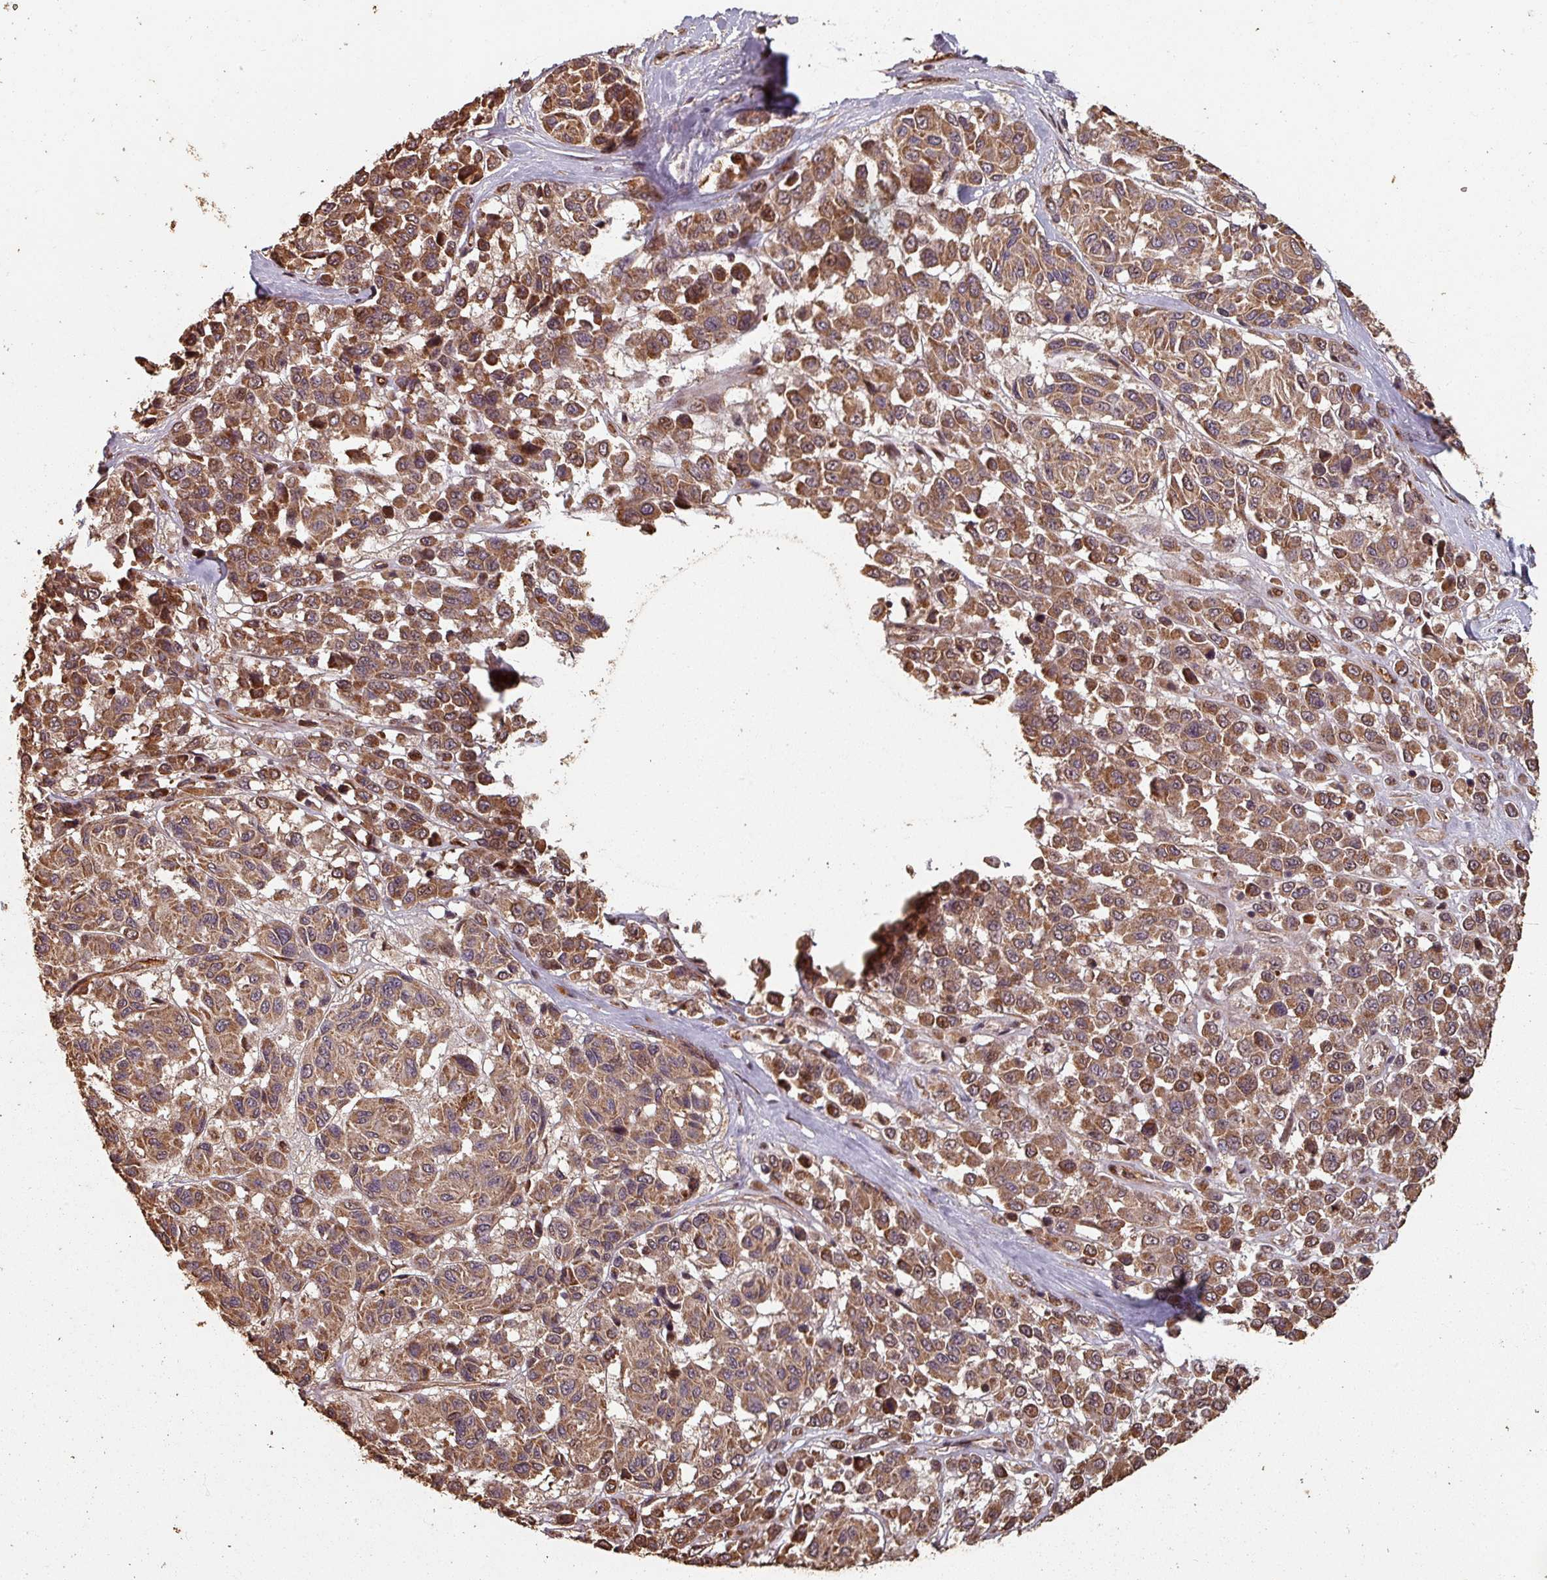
{"staining": {"intensity": "moderate", "quantity": ">75%", "location": "cytoplasmic/membranous,nuclear"}, "tissue": "melanoma", "cell_type": "Tumor cells", "image_type": "cancer", "snomed": [{"axis": "morphology", "description": "Malignant melanoma, NOS"}, {"axis": "topography", "description": "Skin"}], "caption": "Tumor cells reveal moderate cytoplasmic/membranous and nuclear expression in about >75% of cells in melanoma.", "gene": "EID1", "patient": {"sex": "female", "age": 66}}